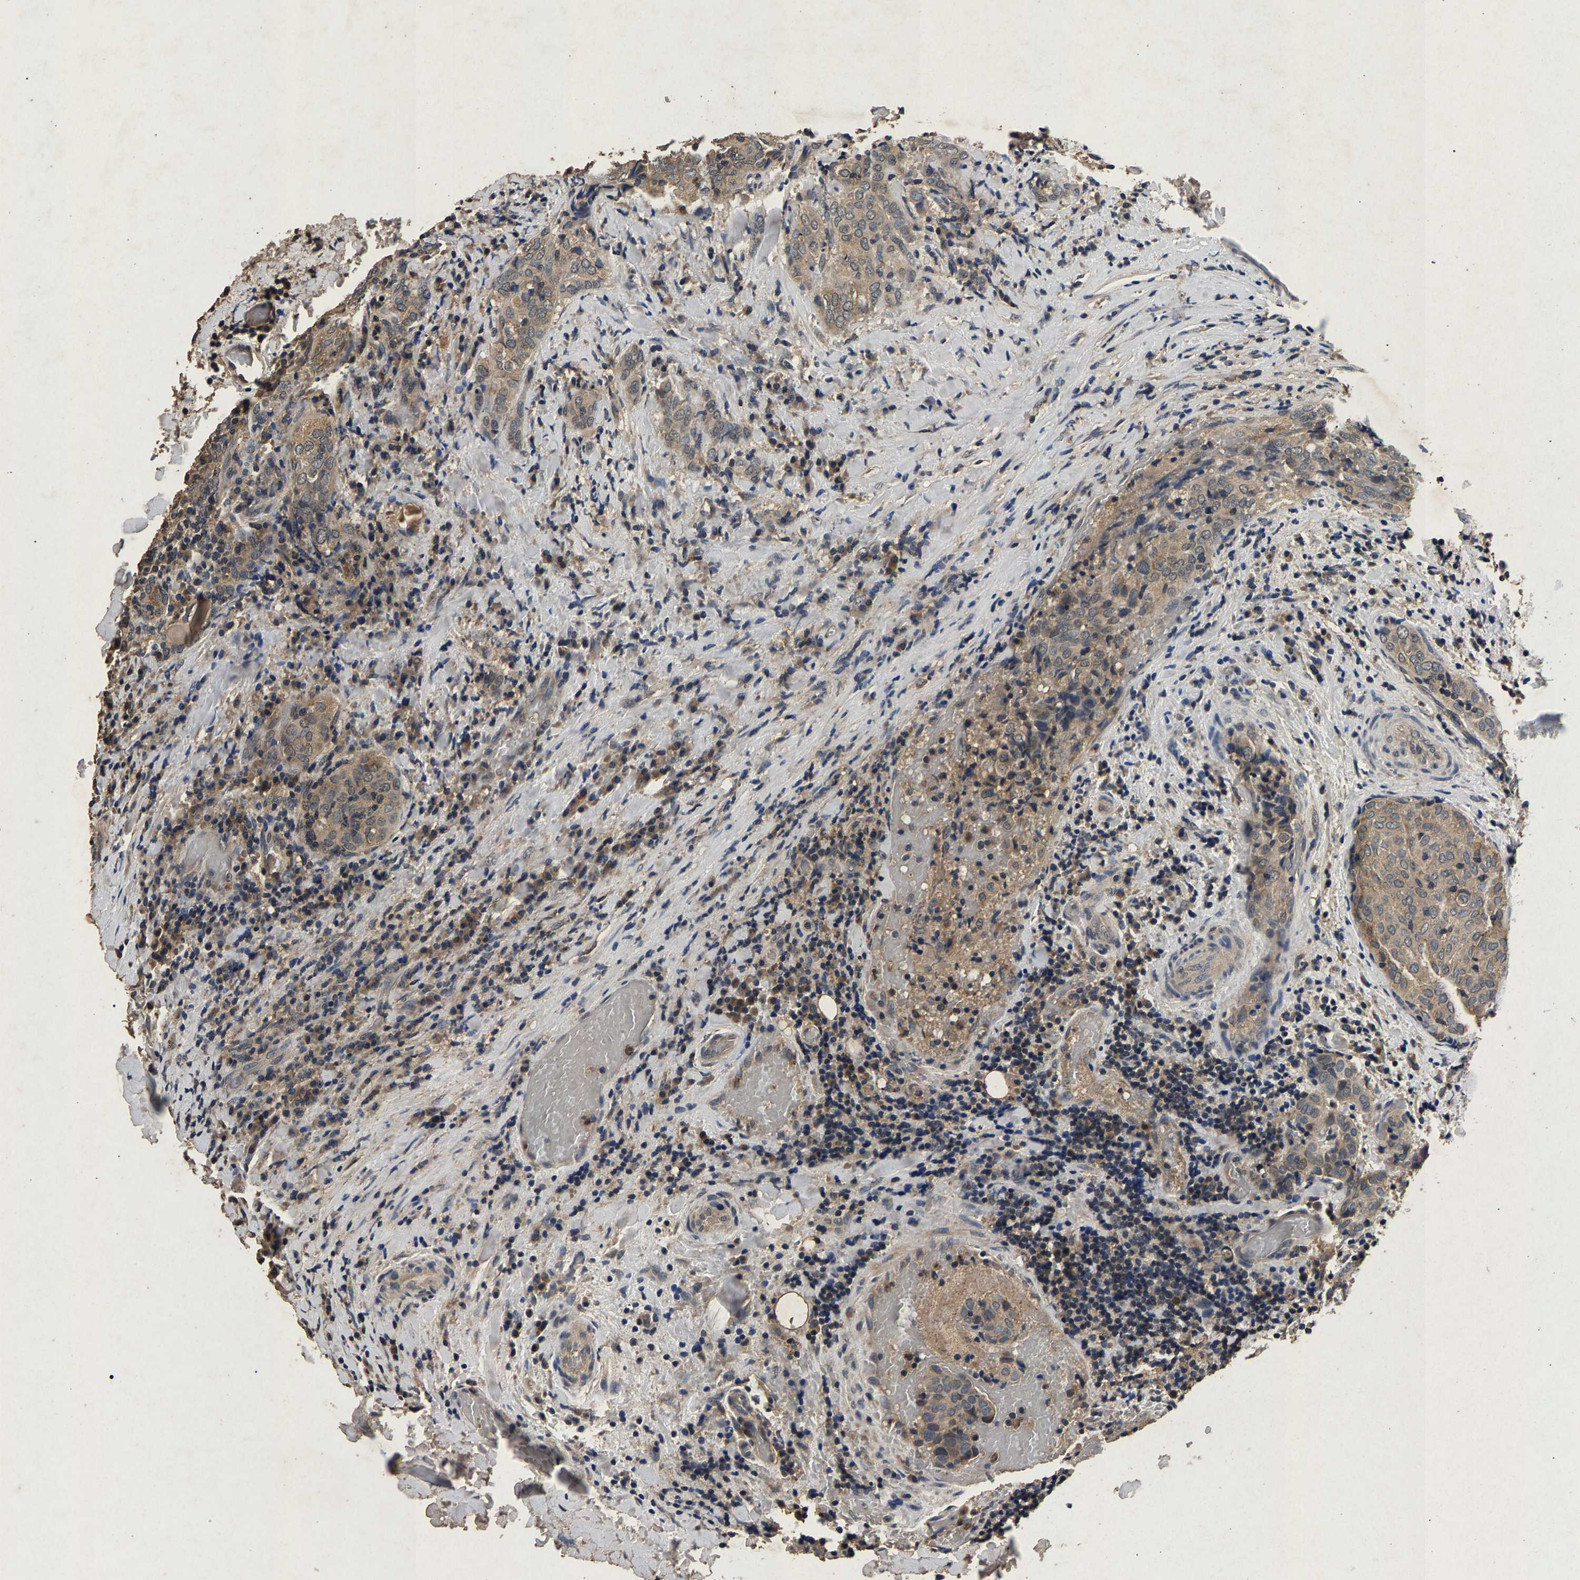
{"staining": {"intensity": "weak", "quantity": ">75%", "location": "cytoplasmic/membranous"}, "tissue": "thyroid cancer", "cell_type": "Tumor cells", "image_type": "cancer", "snomed": [{"axis": "morphology", "description": "Normal tissue, NOS"}, {"axis": "morphology", "description": "Papillary adenocarcinoma, NOS"}, {"axis": "topography", "description": "Thyroid gland"}], "caption": "Immunohistochemistry (DAB) staining of human thyroid cancer demonstrates weak cytoplasmic/membranous protein positivity in about >75% of tumor cells. (DAB (3,3'-diaminobenzidine) = brown stain, brightfield microscopy at high magnification).", "gene": "PPP1CC", "patient": {"sex": "female", "age": 30}}